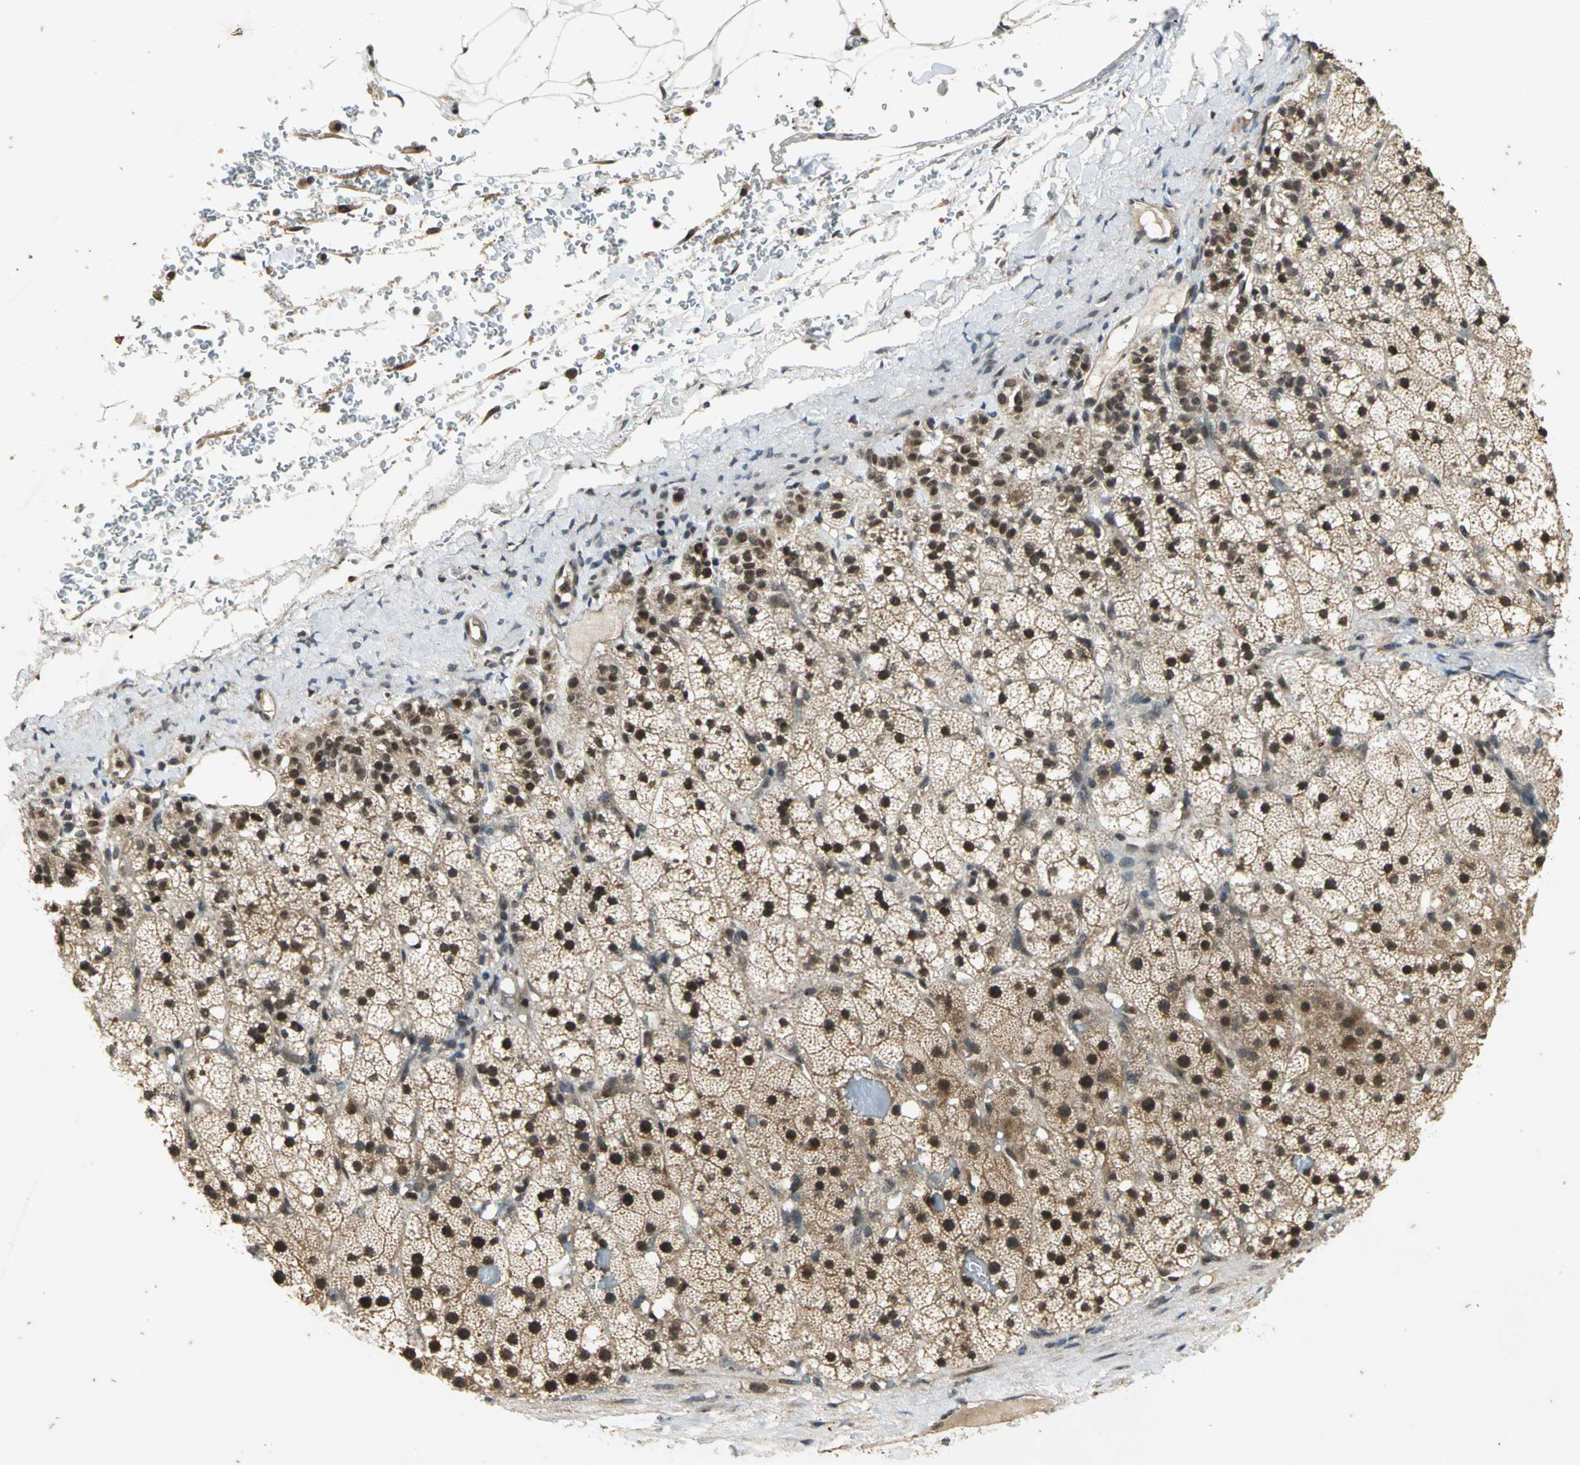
{"staining": {"intensity": "moderate", "quantity": "25%-75%", "location": "nuclear"}, "tissue": "adrenal gland", "cell_type": "Glandular cells", "image_type": "normal", "snomed": [{"axis": "morphology", "description": "Normal tissue, NOS"}, {"axis": "topography", "description": "Adrenal gland"}], "caption": "The image shows staining of normal adrenal gland, revealing moderate nuclear protein expression (brown color) within glandular cells.", "gene": "NOTCH3", "patient": {"sex": "male", "age": 35}}